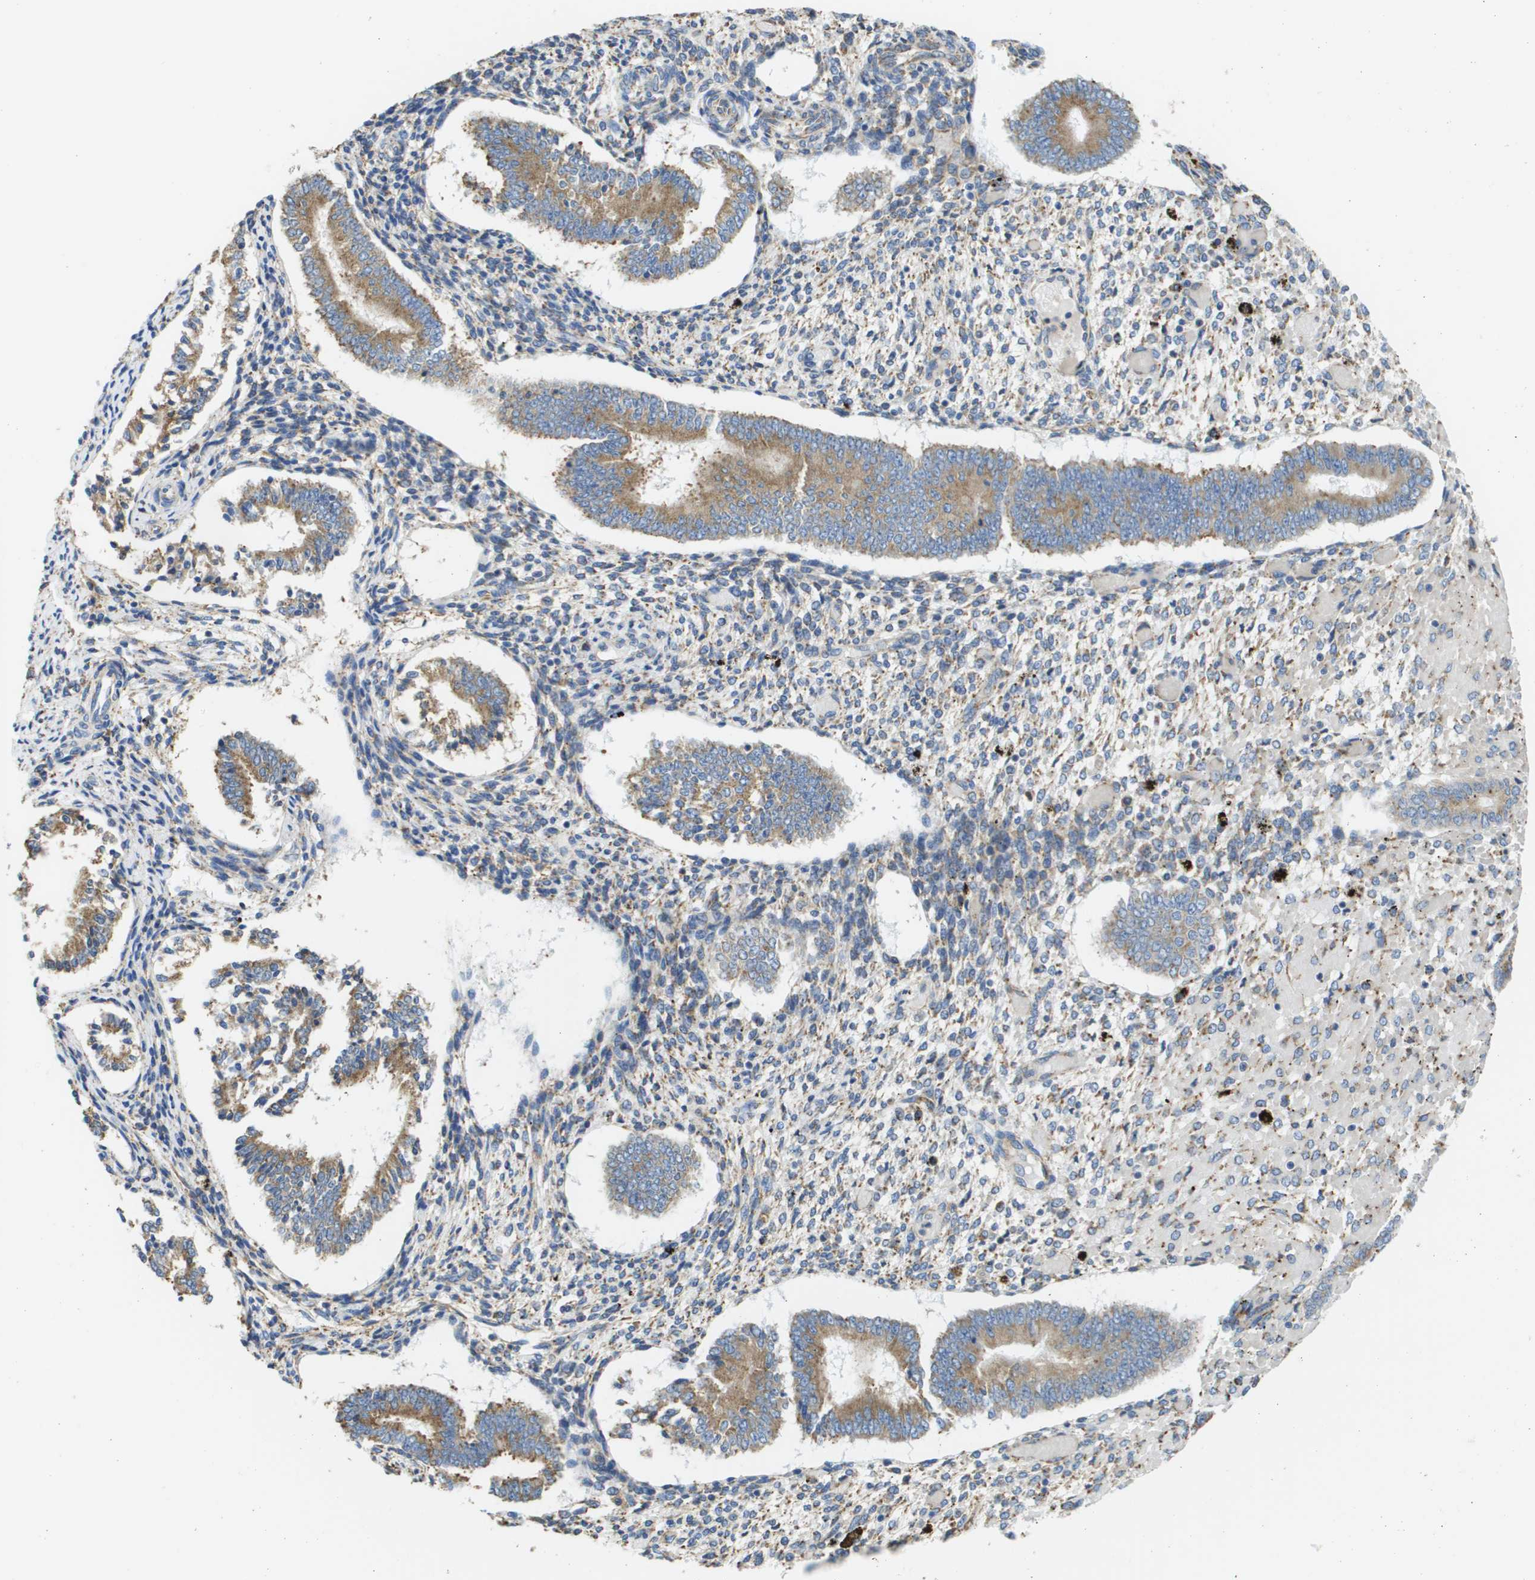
{"staining": {"intensity": "negative", "quantity": "none", "location": "none"}, "tissue": "endometrium", "cell_type": "Cells in endometrial stroma", "image_type": "normal", "snomed": [{"axis": "morphology", "description": "Normal tissue, NOS"}, {"axis": "topography", "description": "Endometrium"}], "caption": "Endometrium stained for a protein using immunohistochemistry displays no staining cells in endometrial stroma.", "gene": "SDR42E1", "patient": {"sex": "female", "age": 42}}